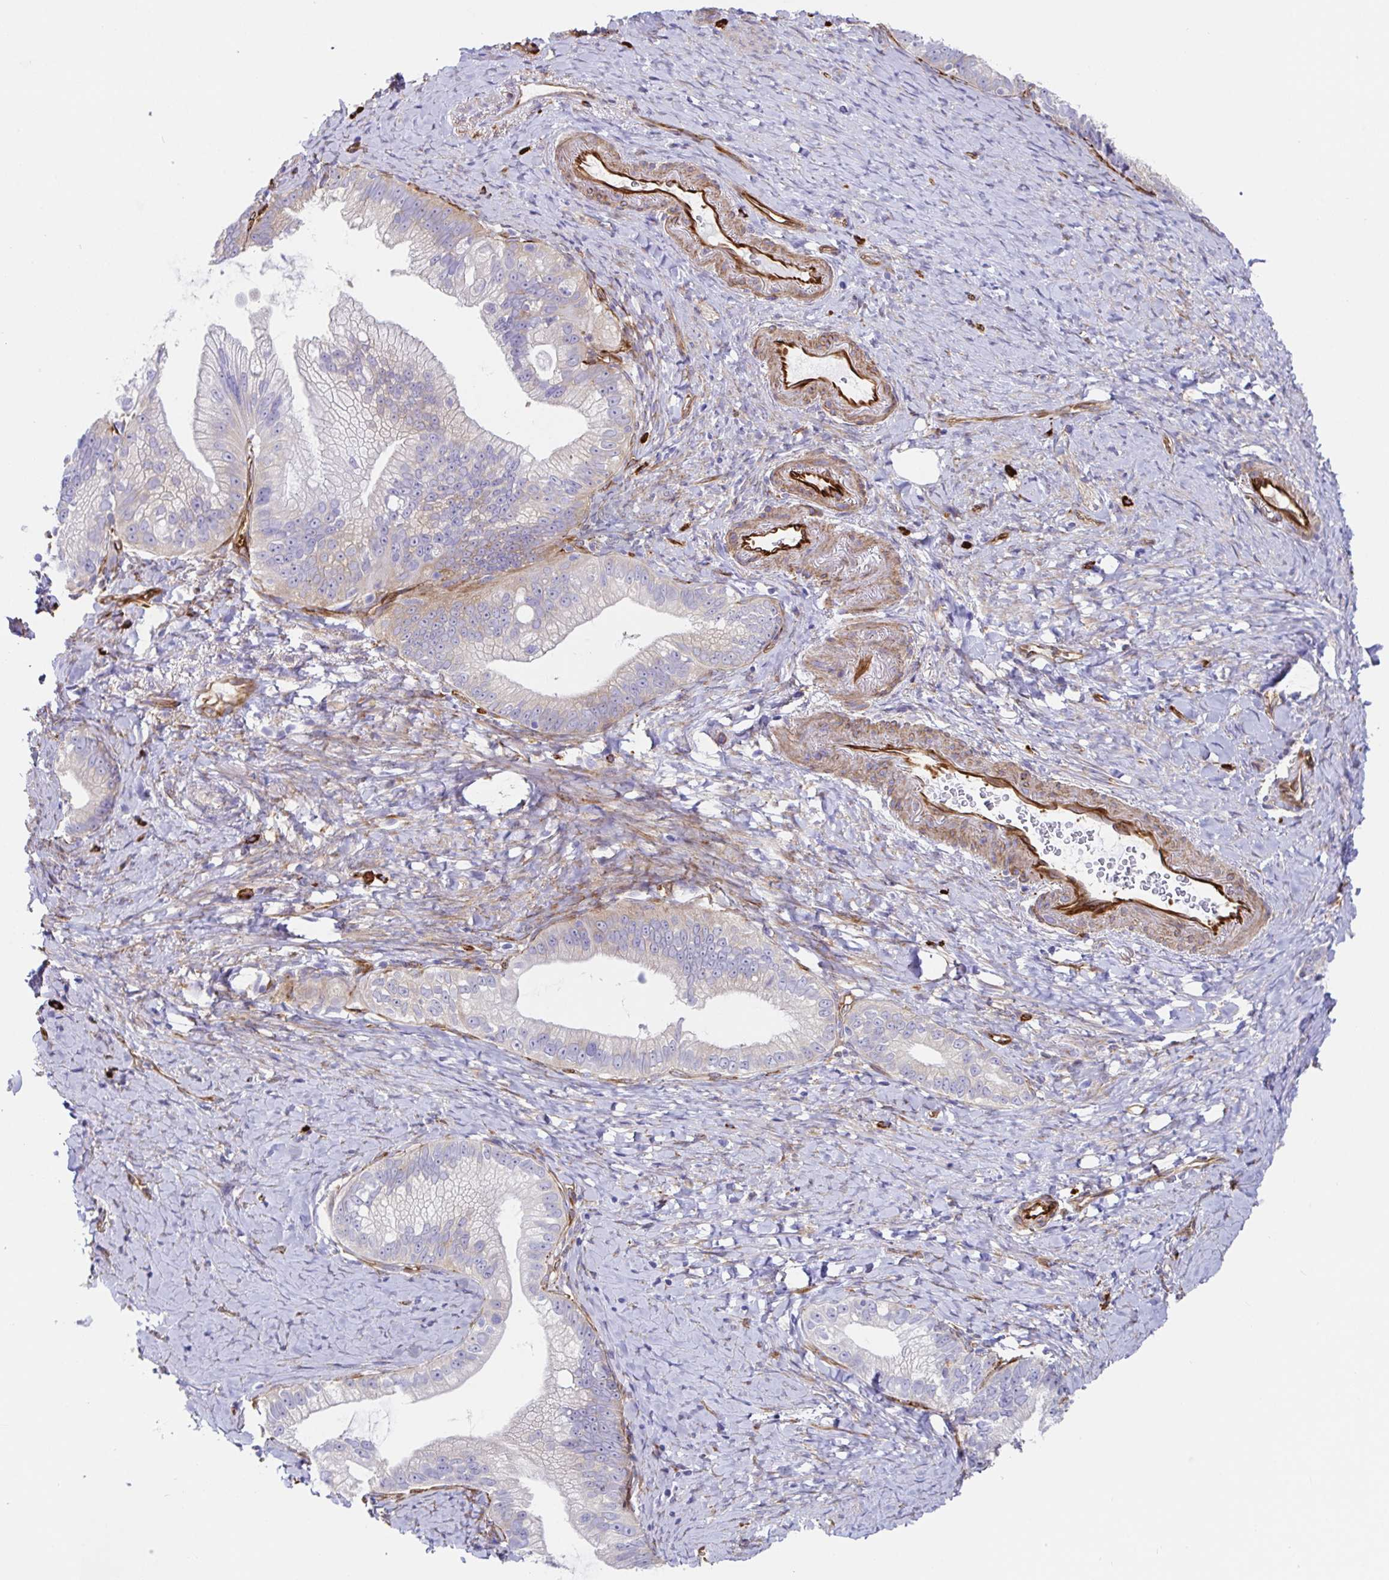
{"staining": {"intensity": "negative", "quantity": "none", "location": "none"}, "tissue": "pancreatic cancer", "cell_type": "Tumor cells", "image_type": "cancer", "snomed": [{"axis": "morphology", "description": "Adenocarcinoma, NOS"}, {"axis": "topography", "description": "Pancreas"}], "caption": "IHC photomicrograph of pancreatic adenocarcinoma stained for a protein (brown), which demonstrates no positivity in tumor cells. (DAB (3,3'-diaminobenzidine) immunohistochemistry with hematoxylin counter stain).", "gene": "DOCK1", "patient": {"sex": "male", "age": 70}}